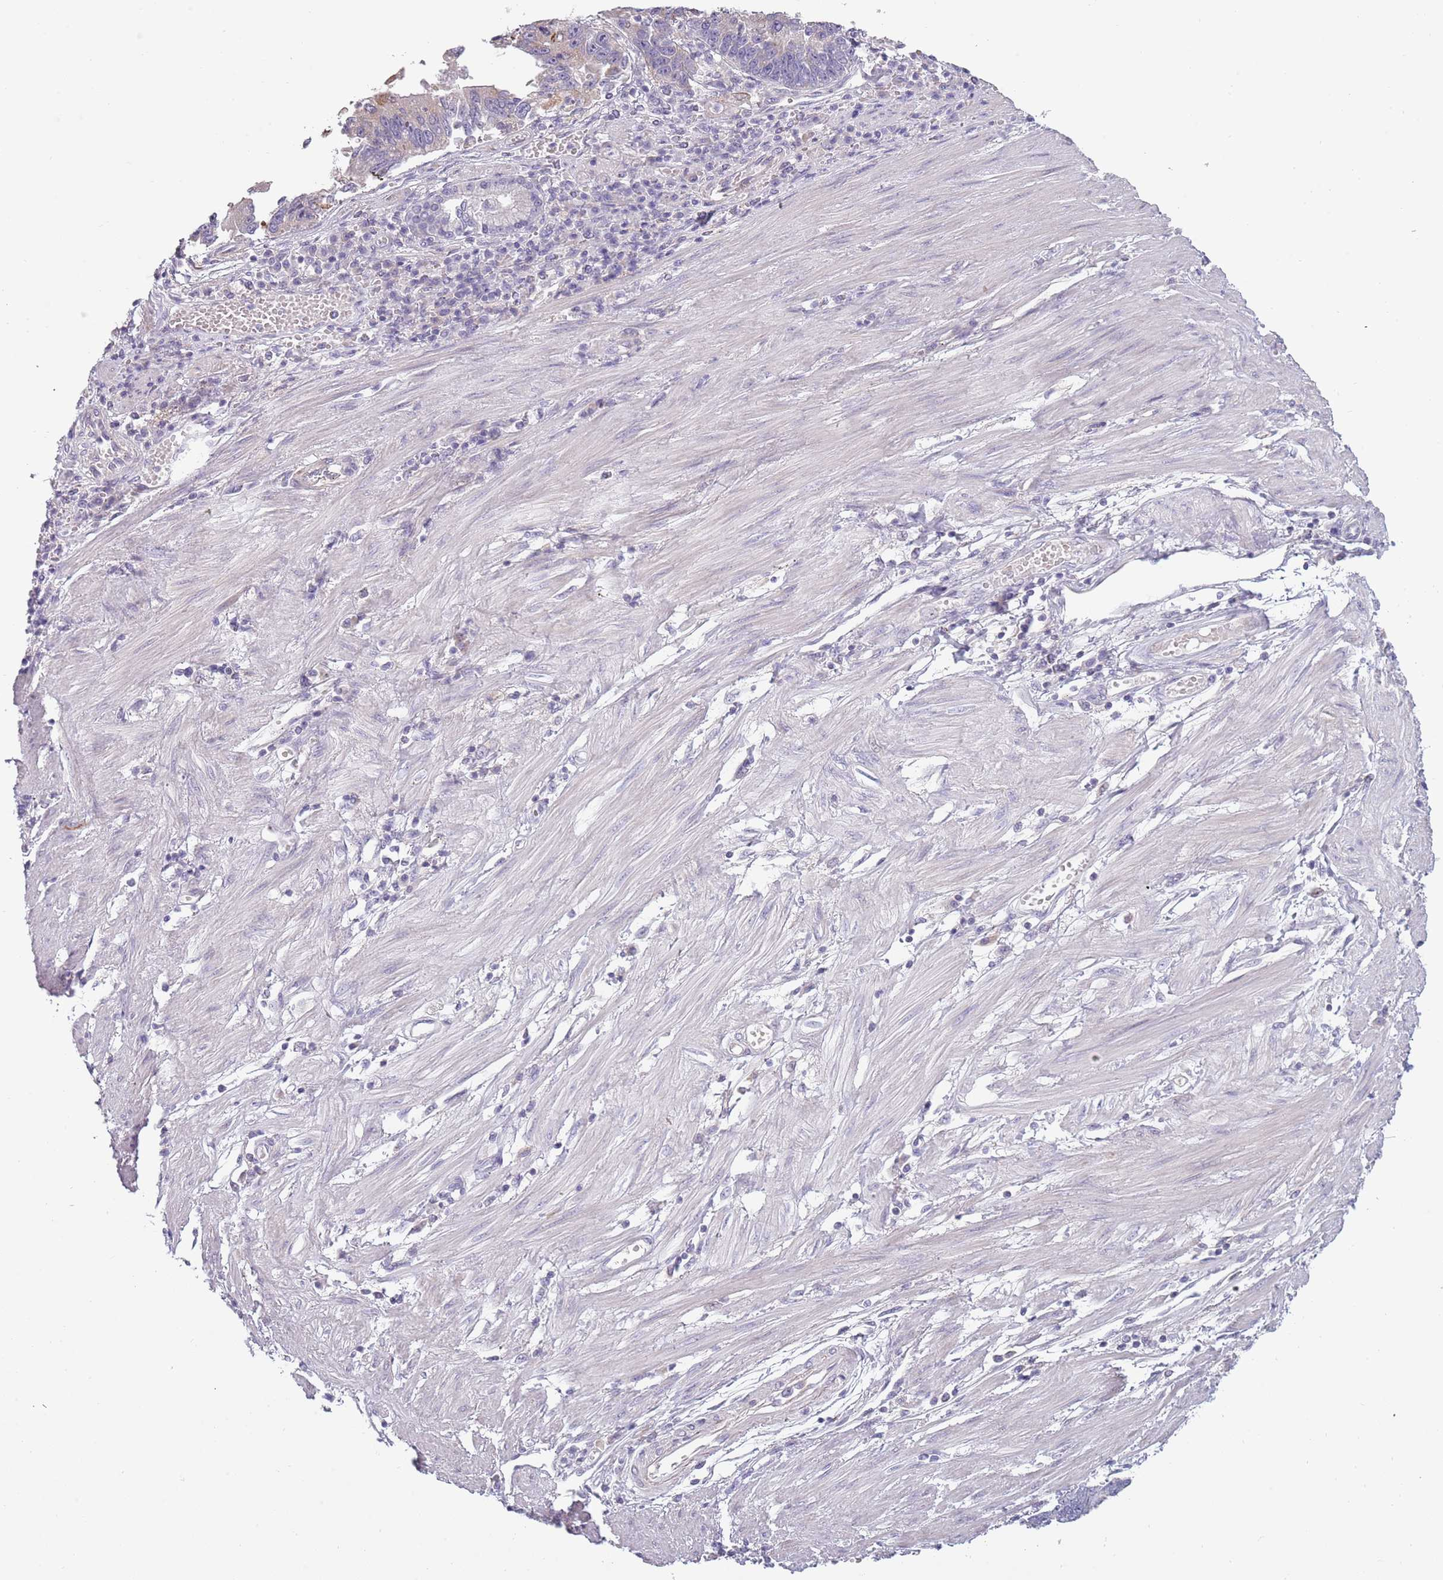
{"staining": {"intensity": "moderate", "quantity": "<25%", "location": "cytoplasmic/membranous"}, "tissue": "stomach cancer", "cell_type": "Tumor cells", "image_type": "cancer", "snomed": [{"axis": "morphology", "description": "Adenocarcinoma, NOS"}, {"axis": "topography", "description": "Stomach"}], "caption": "Immunohistochemical staining of stomach adenocarcinoma shows low levels of moderate cytoplasmic/membranous staining in about <25% of tumor cells. (DAB (3,3'-diaminobenzidine) IHC with brightfield microscopy, high magnification).", "gene": "TNFRSF6B", "patient": {"sex": "male", "age": 59}}